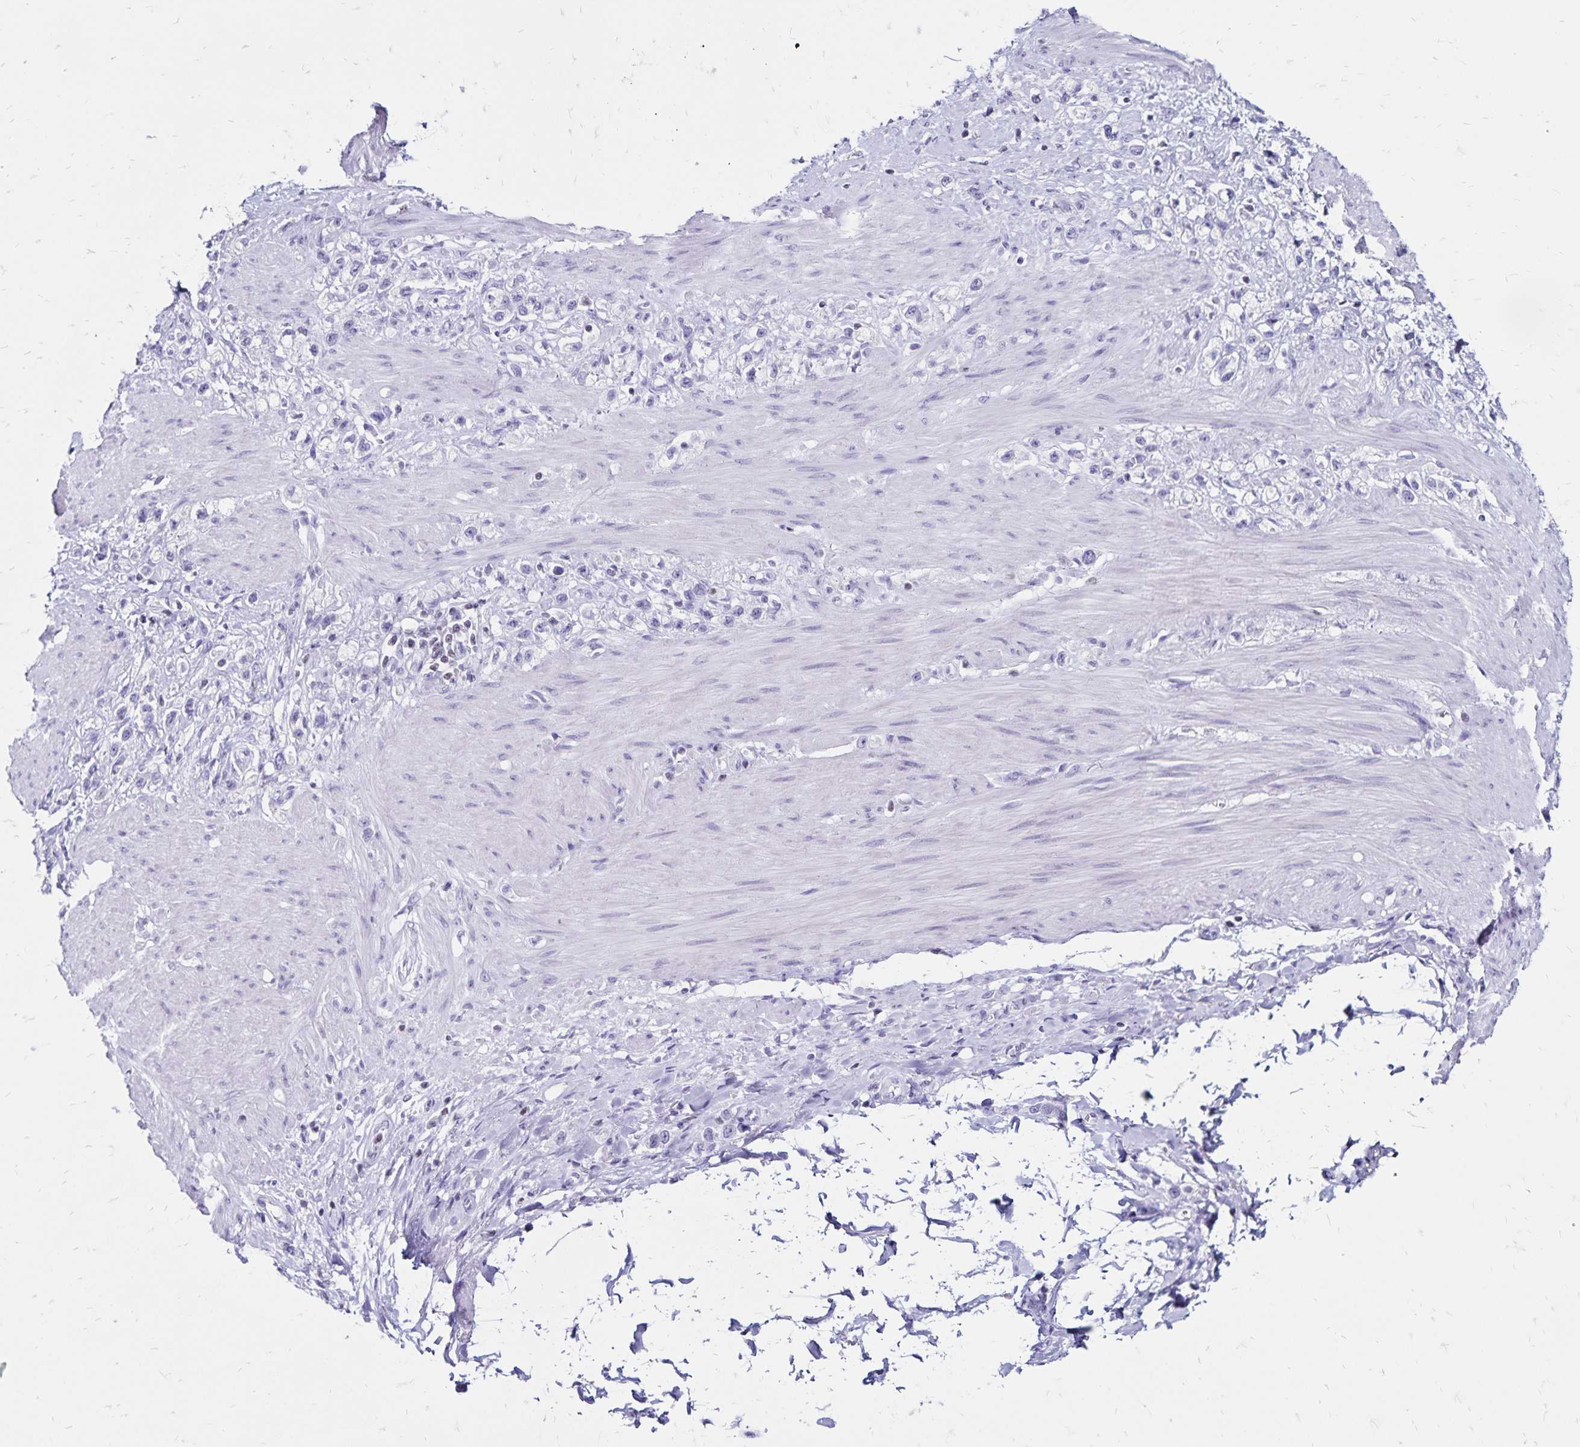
{"staining": {"intensity": "negative", "quantity": "none", "location": "none"}, "tissue": "stomach cancer", "cell_type": "Tumor cells", "image_type": "cancer", "snomed": [{"axis": "morphology", "description": "Adenocarcinoma, NOS"}, {"axis": "topography", "description": "Stomach"}], "caption": "A micrograph of stomach cancer stained for a protein shows no brown staining in tumor cells.", "gene": "IKZF1", "patient": {"sex": "female", "age": 65}}